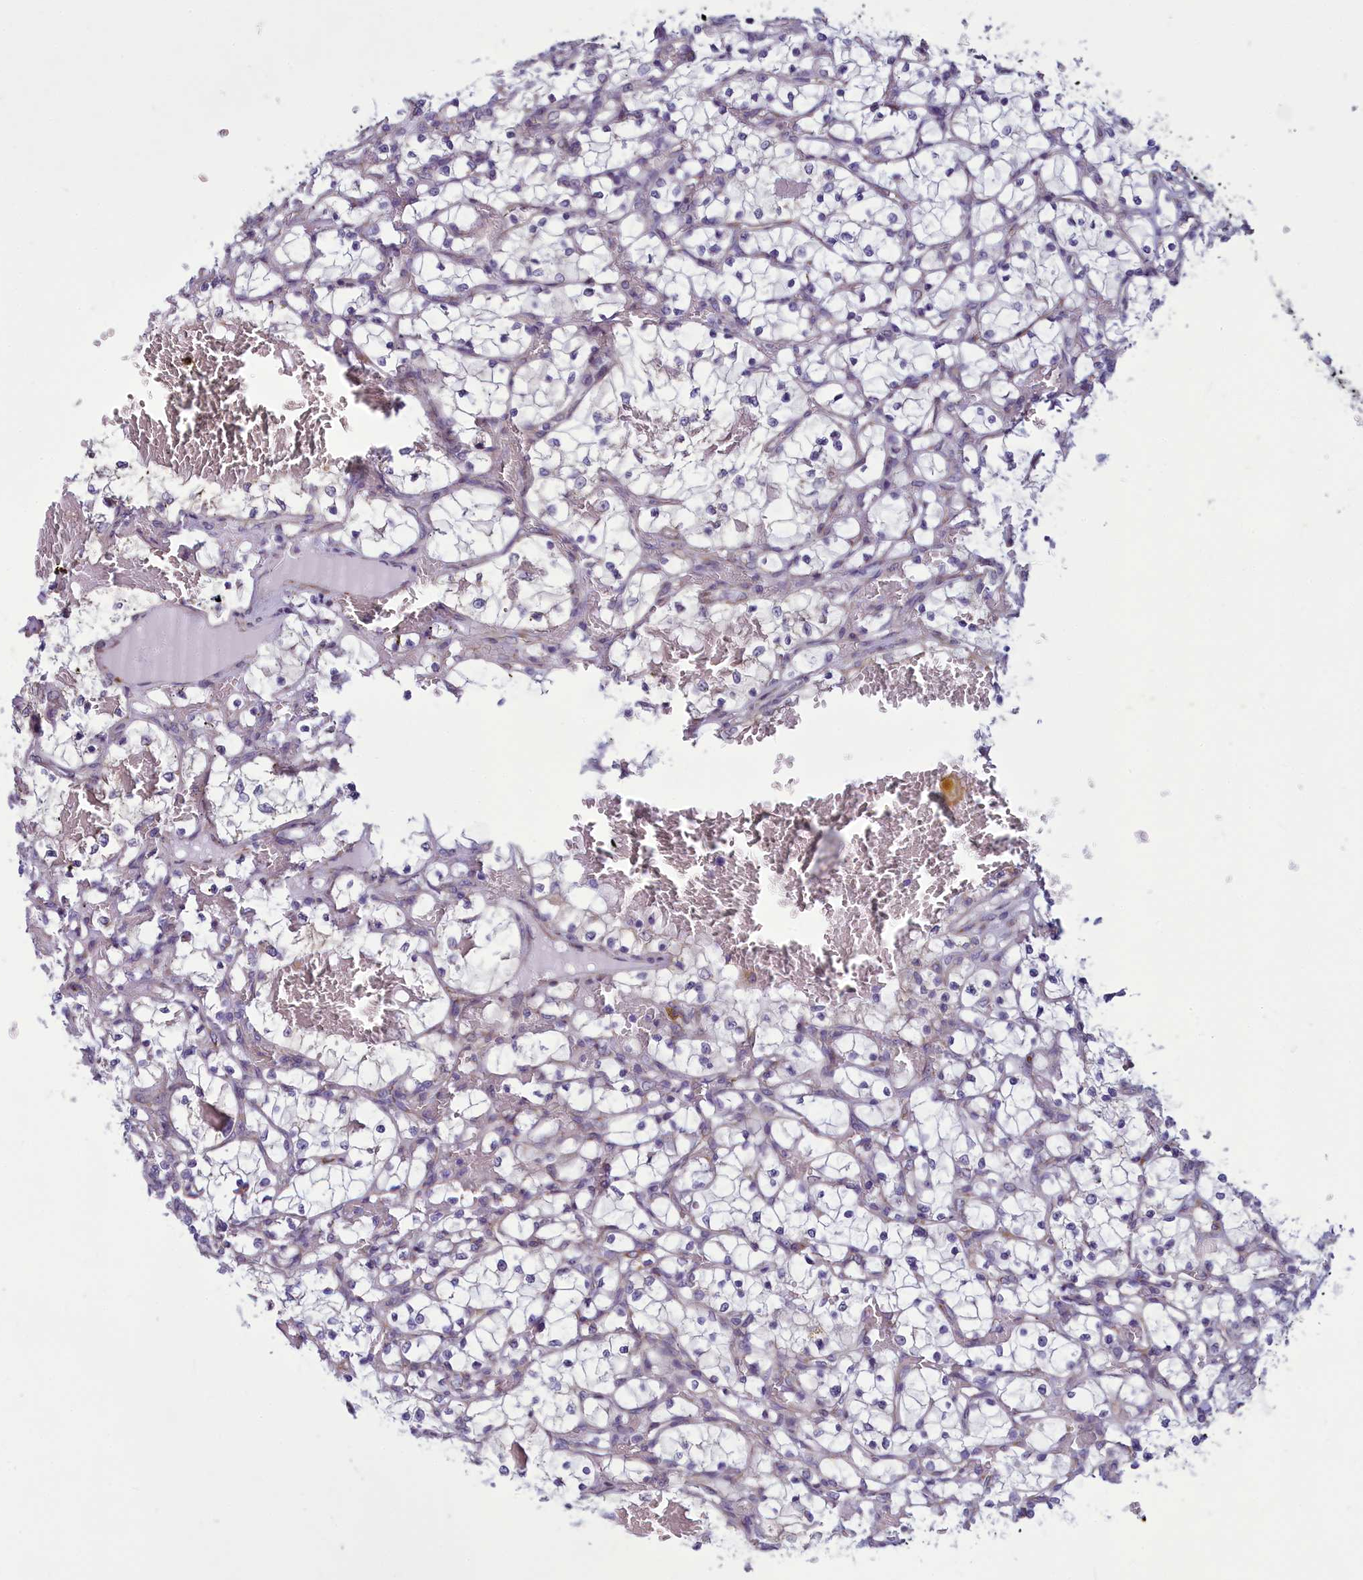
{"staining": {"intensity": "negative", "quantity": "none", "location": "none"}, "tissue": "renal cancer", "cell_type": "Tumor cells", "image_type": "cancer", "snomed": [{"axis": "morphology", "description": "Adenocarcinoma, NOS"}, {"axis": "topography", "description": "Kidney"}], "caption": "Renal cancer stained for a protein using immunohistochemistry exhibits no expression tumor cells.", "gene": "CENATAC", "patient": {"sex": "female", "age": 69}}